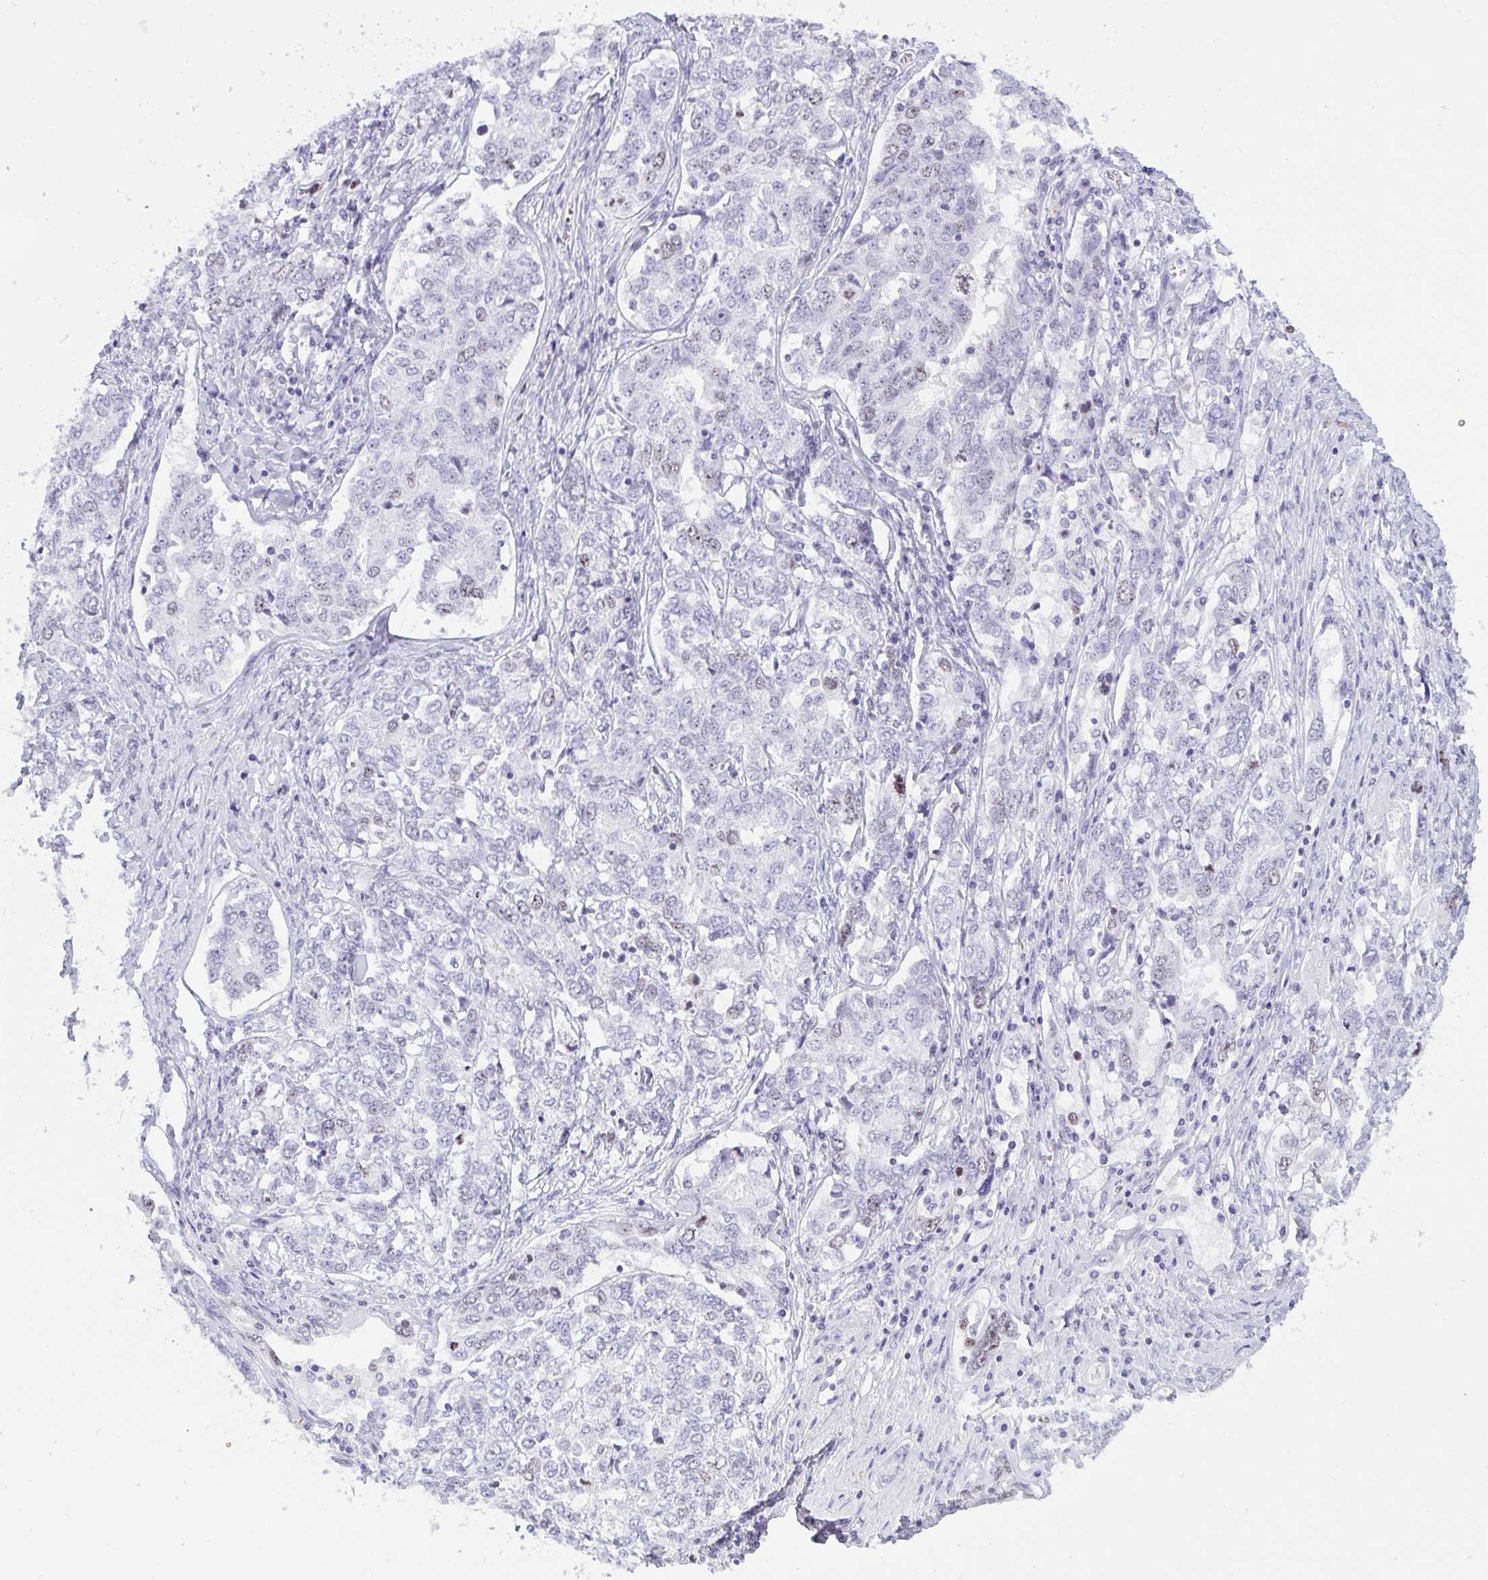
{"staining": {"intensity": "weak", "quantity": "<25%", "location": "nuclear"}, "tissue": "ovarian cancer", "cell_type": "Tumor cells", "image_type": "cancer", "snomed": [{"axis": "morphology", "description": "Carcinoma, endometroid"}, {"axis": "topography", "description": "Ovary"}], "caption": "An IHC photomicrograph of ovarian cancer is shown. There is no staining in tumor cells of ovarian cancer.", "gene": "SUZ12", "patient": {"sex": "female", "age": 62}}